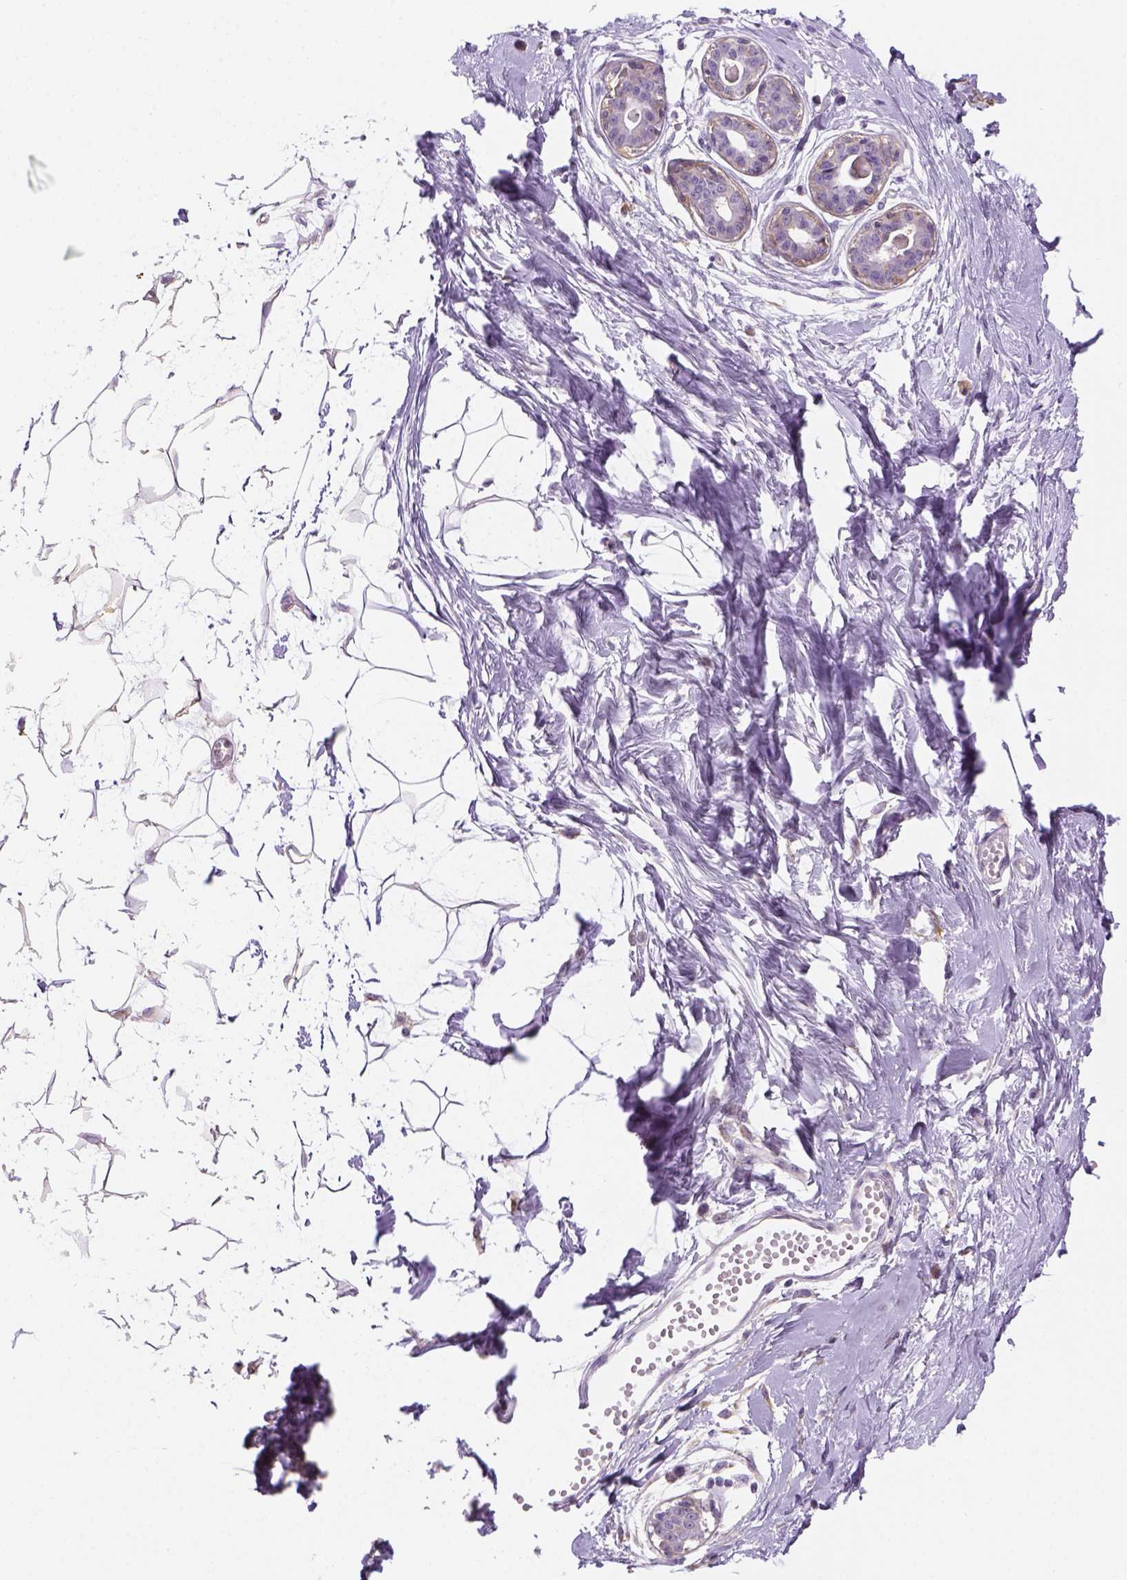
{"staining": {"intensity": "negative", "quantity": "none", "location": "none"}, "tissue": "breast", "cell_type": "Adipocytes", "image_type": "normal", "snomed": [{"axis": "morphology", "description": "Normal tissue, NOS"}, {"axis": "topography", "description": "Breast"}], "caption": "Immunohistochemistry (IHC) of normal human breast displays no positivity in adipocytes. (DAB (3,3'-diaminobenzidine) immunohistochemistry visualized using brightfield microscopy, high magnification).", "gene": "CACNB1", "patient": {"sex": "female", "age": 45}}